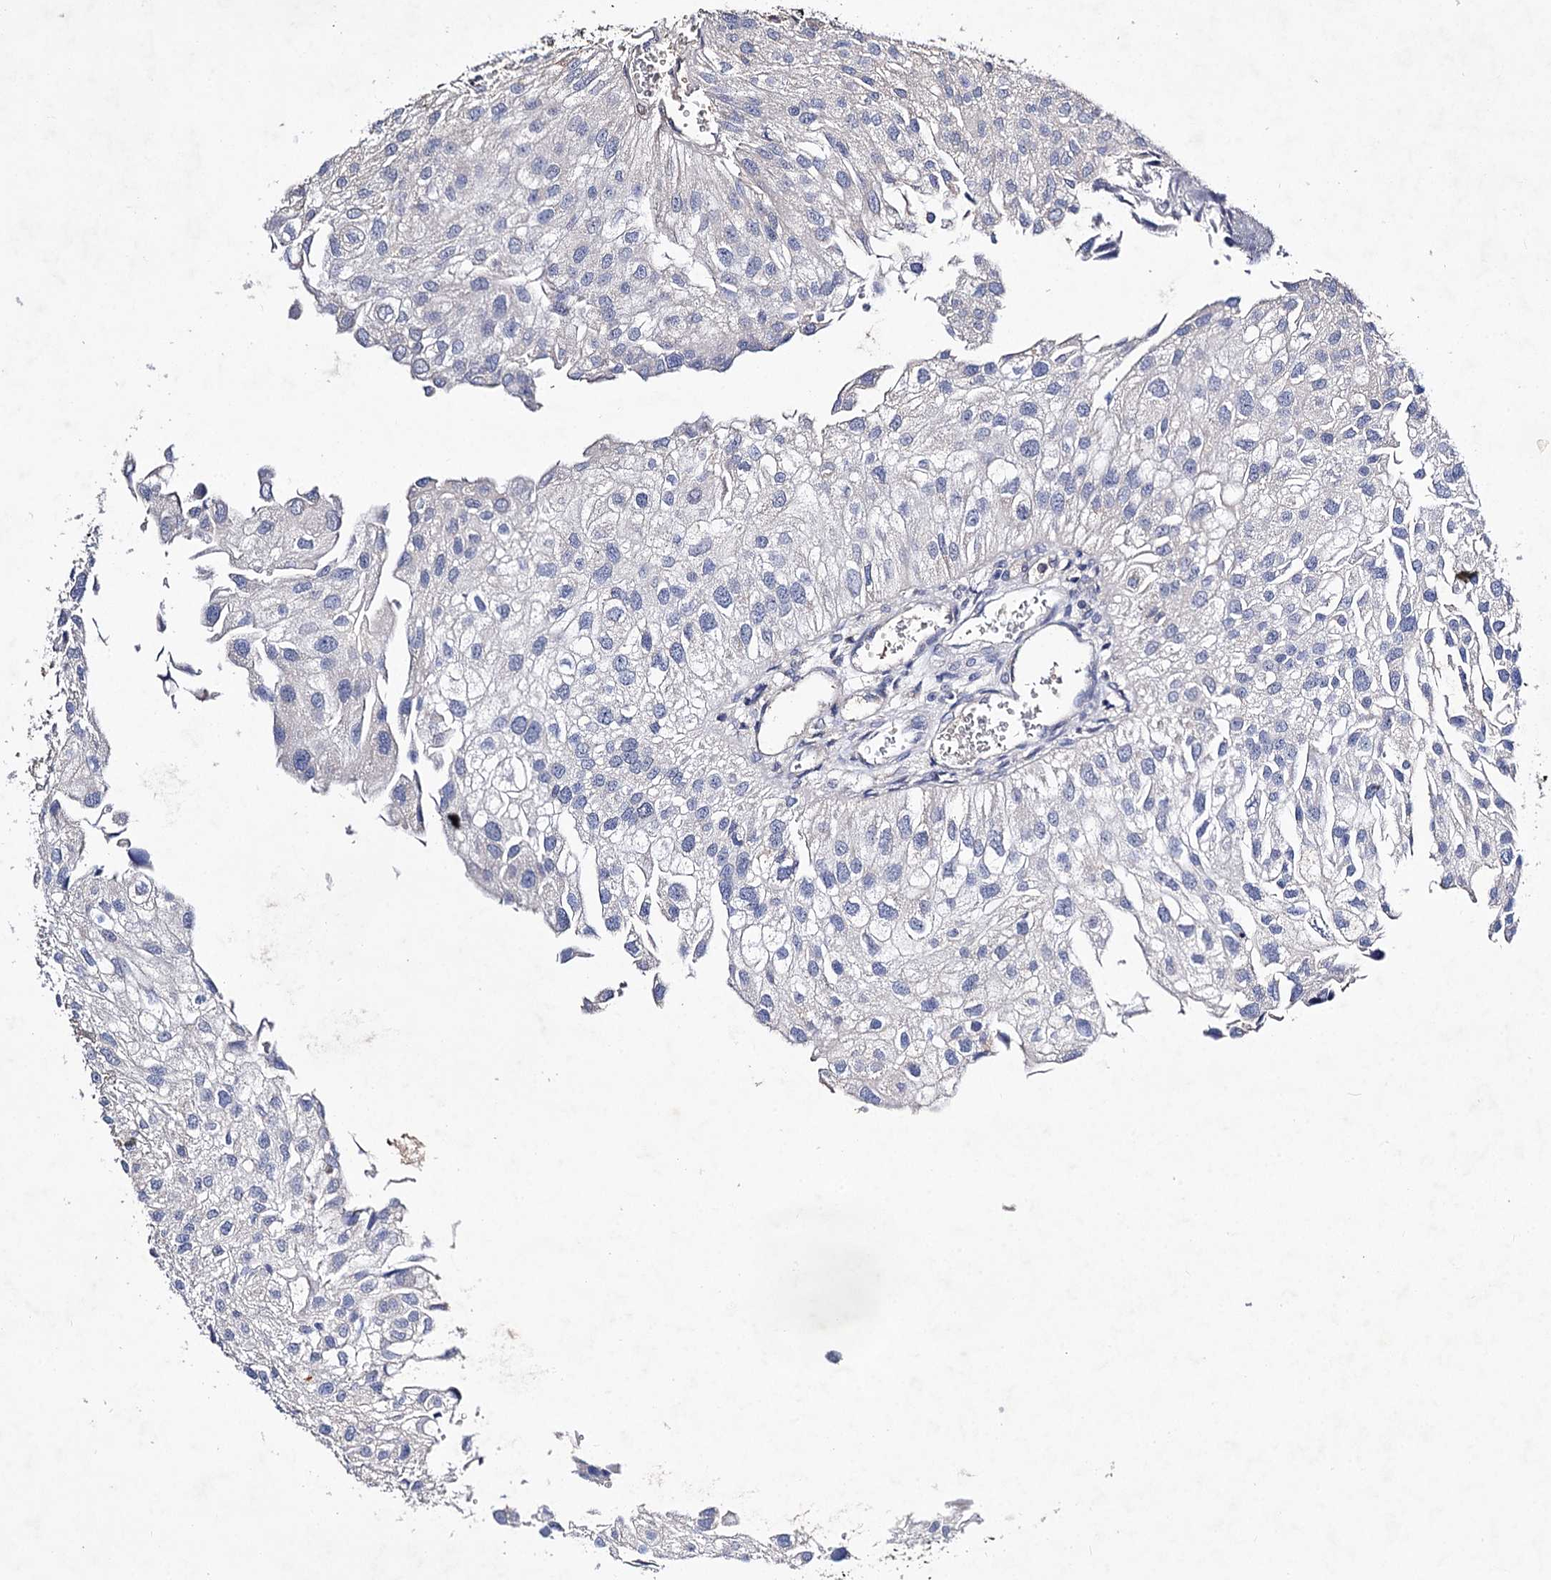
{"staining": {"intensity": "negative", "quantity": "none", "location": "none"}, "tissue": "urothelial cancer", "cell_type": "Tumor cells", "image_type": "cancer", "snomed": [{"axis": "morphology", "description": "Urothelial carcinoma, Low grade"}, {"axis": "topography", "description": "Urinary bladder"}], "caption": "Tumor cells are negative for brown protein staining in urothelial cancer.", "gene": "PLIN1", "patient": {"sex": "female", "age": 89}}